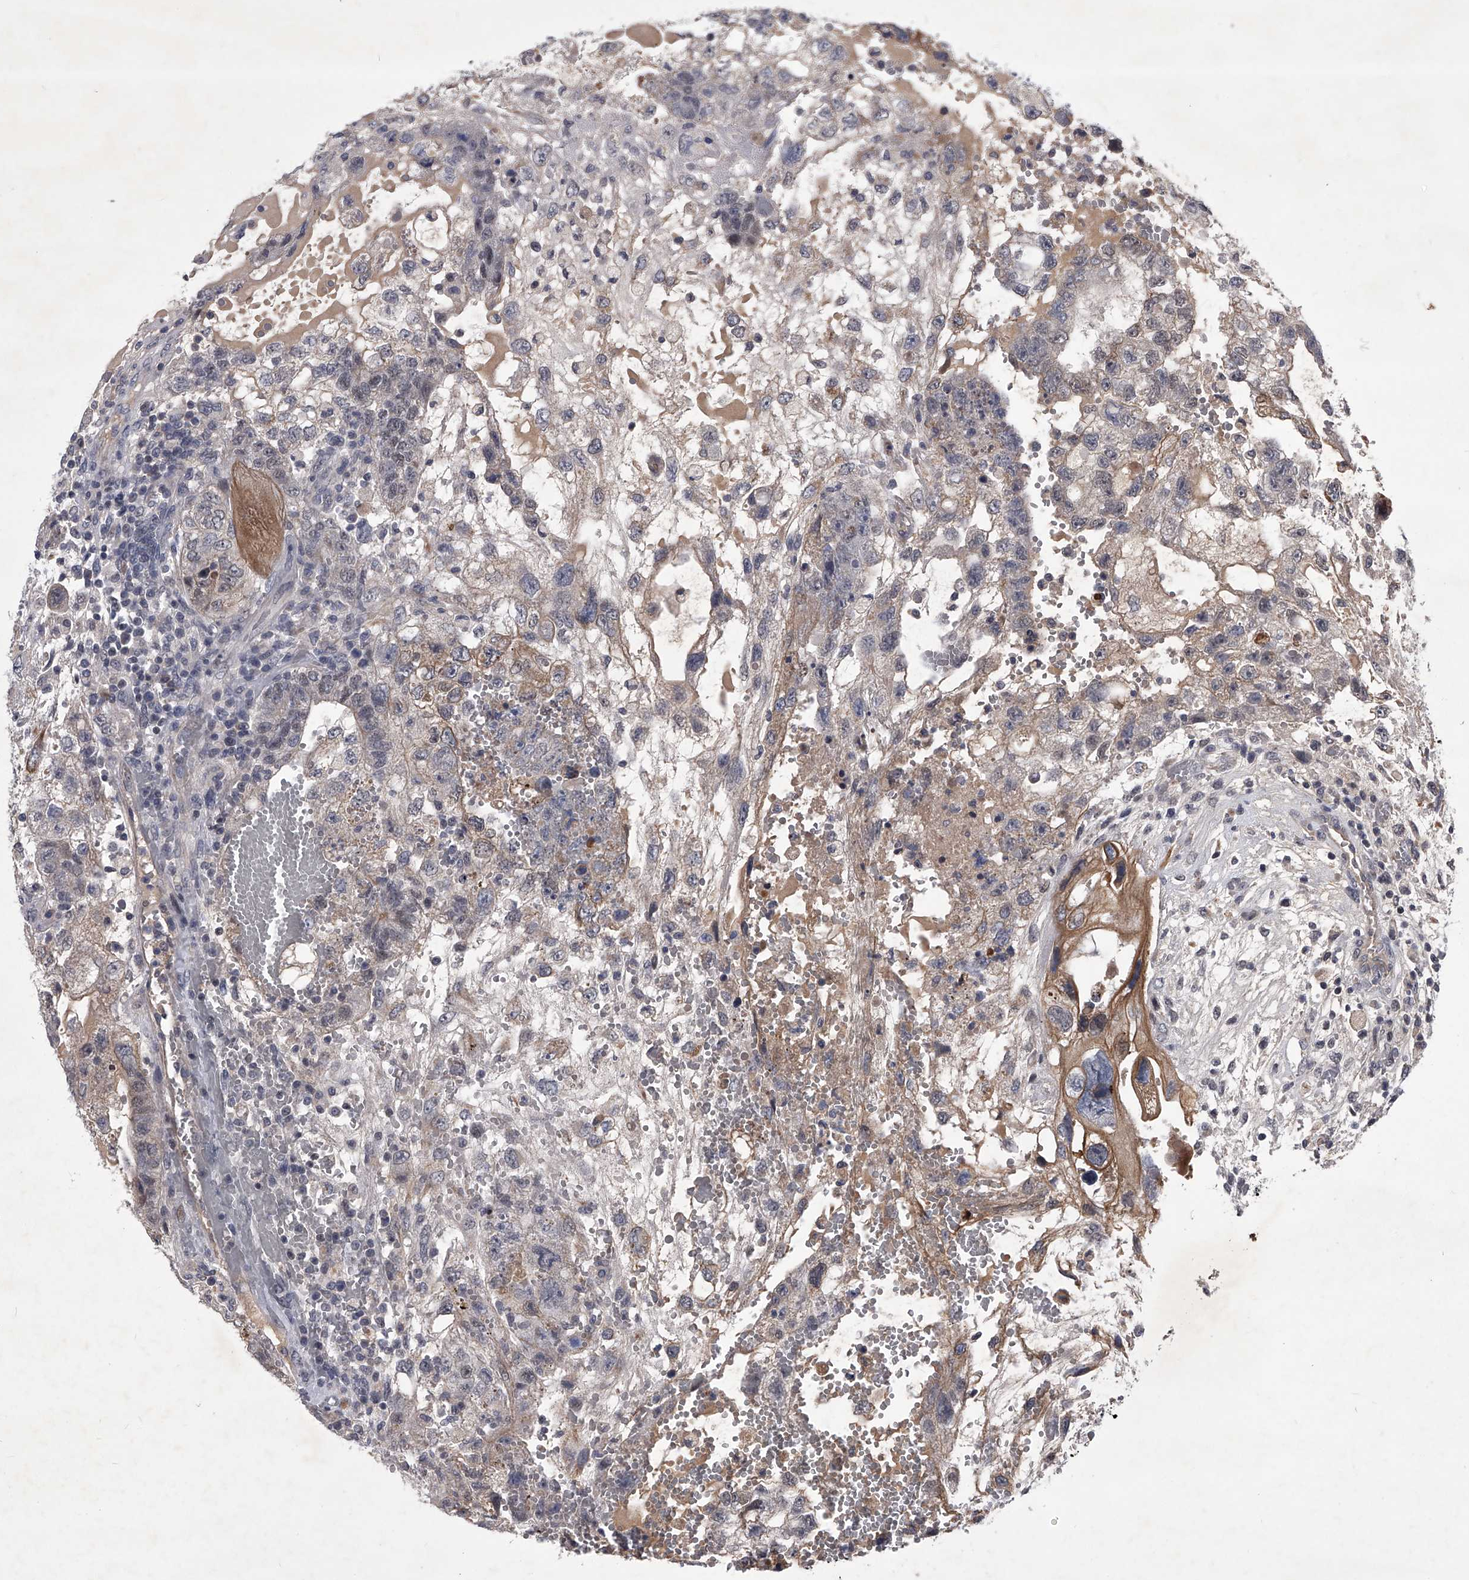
{"staining": {"intensity": "negative", "quantity": "none", "location": "none"}, "tissue": "testis cancer", "cell_type": "Tumor cells", "image_type": "cancer", "snomed": [{"axis": "morphology", "description": "Carcinoma, Embryonal, NOS"}, {"axis": "topography", "description": "Testis"}], "caption": "Tumor cells are negative for brown protein staining in testis embryonal carcinoma.", "gene": "ZNF76", "patient": {"sex": "male", "age": 36}}